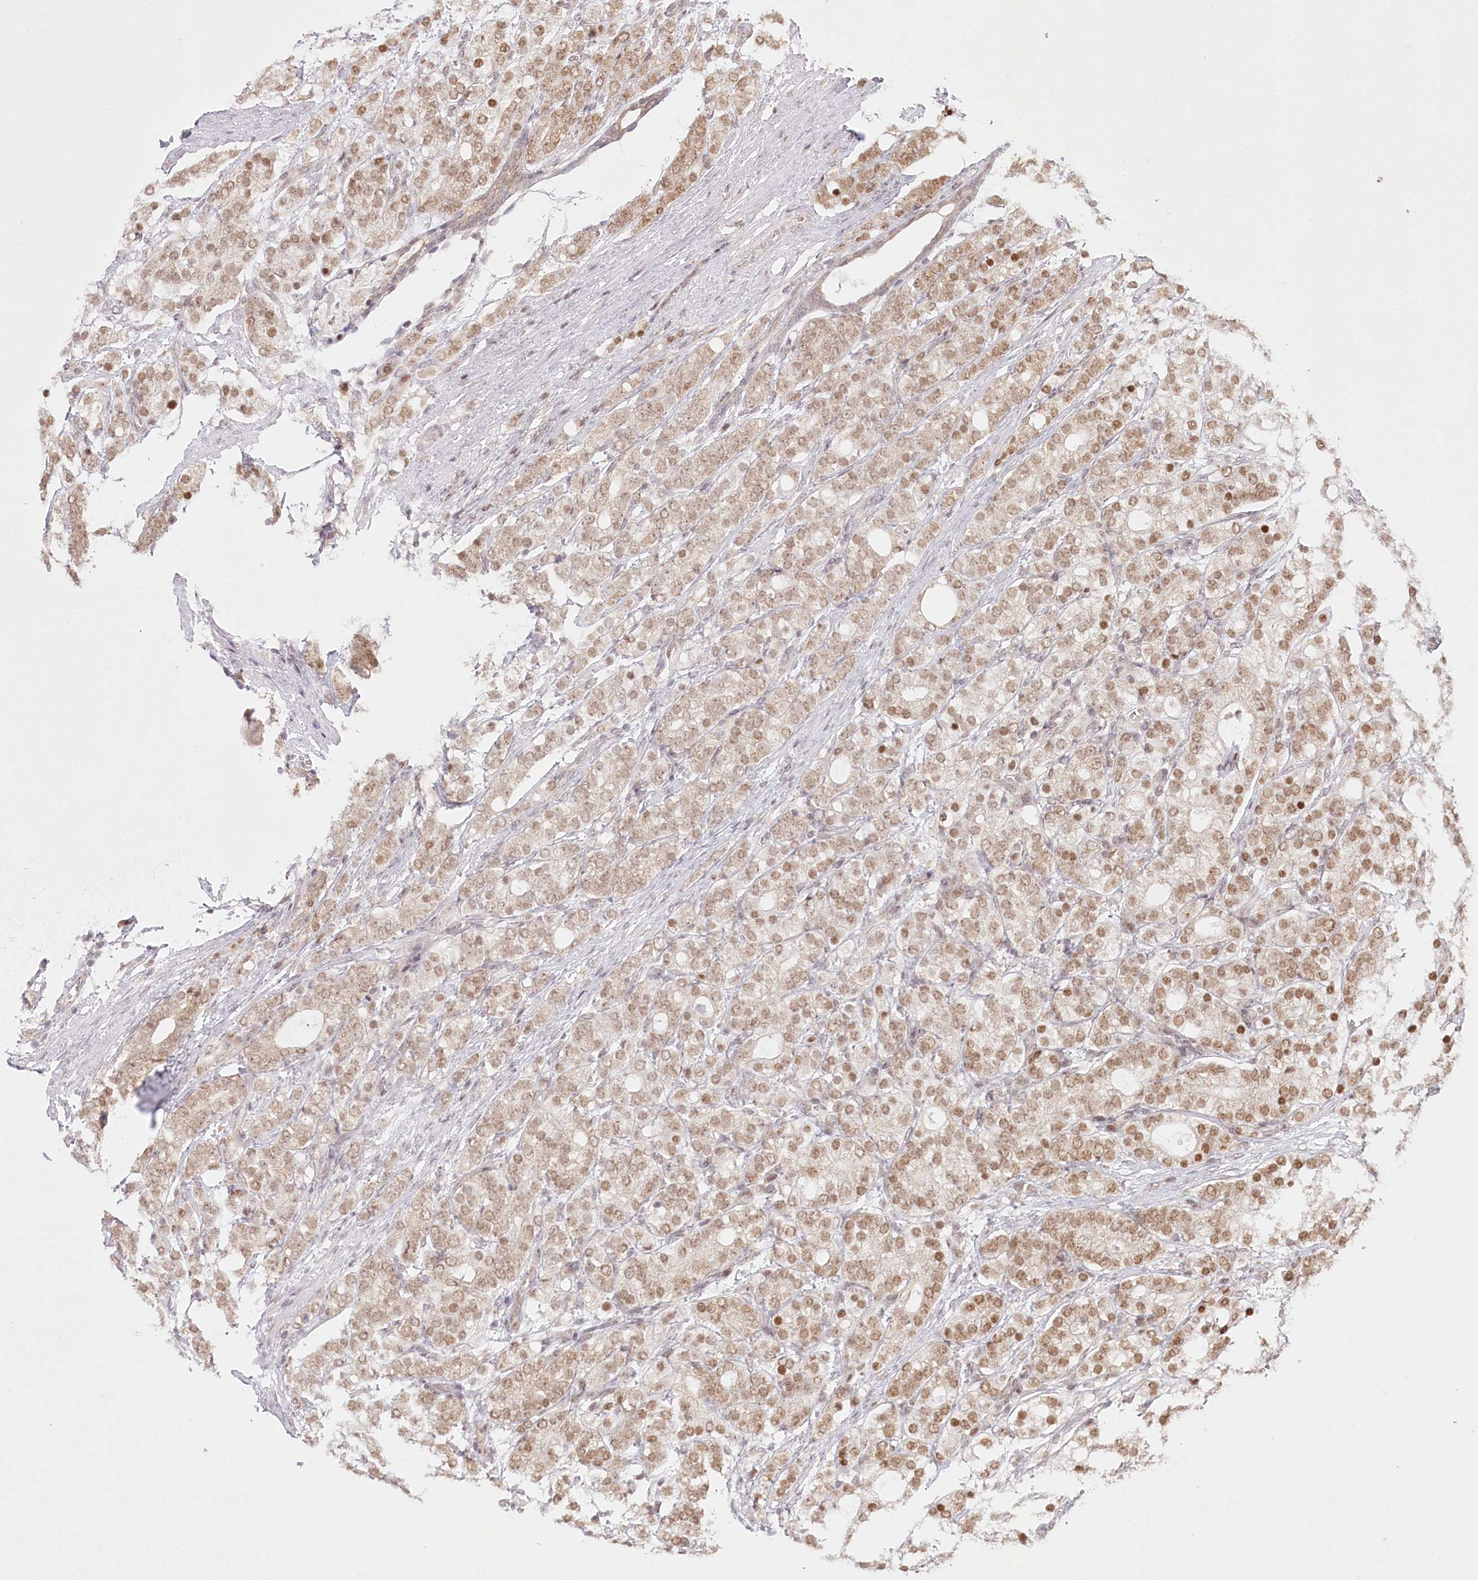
{"staining": {"intensity": "moderate", "quantity": ">75%", "location": "nuclear"}, "tissue": "prostate cancer", "cell_type": "Tumor cells", "image_type": "cancer", "snomed": [{"axis": "morphology", "description": "Adenocarcinoma, High grade"}, {"axis": "topography", "description": "Prostate"}], "caption": "This micrograph demonstrates prostate cancer (adenocarcinoma (high-grade)) stained with immunohistochemistry to label a protein in brown. The nuclear of tumor cells show moderate positivity for the protein. Nuclei are counter-stained blue.", "gene": "PYURF", "patient": {"sex": "male", "age": 57}}